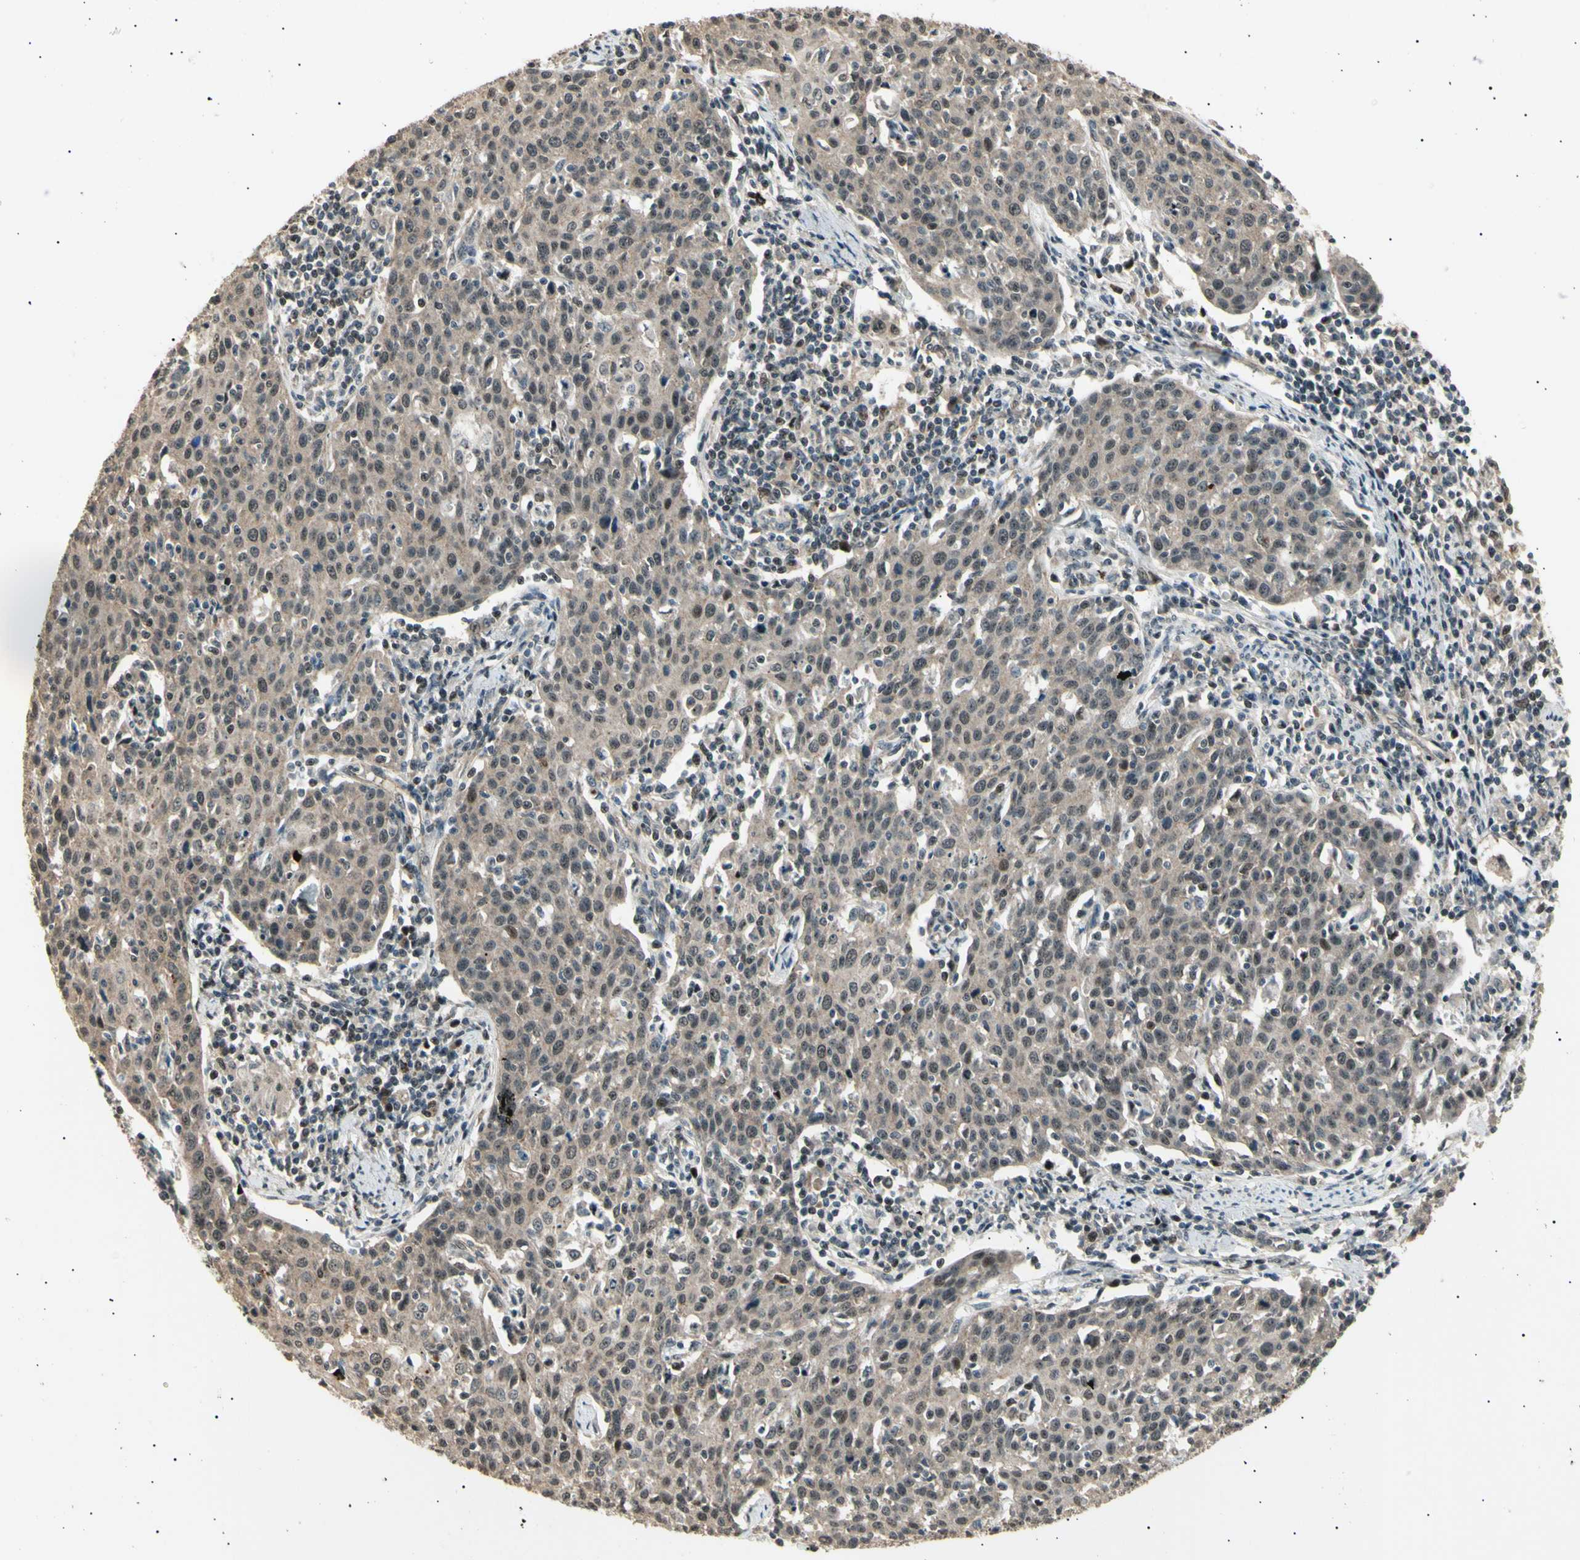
{"staining": {"intensity": "weak", "quantity": ">75%", "location": "cytoplasmic/membranous"}, "tissue": "cervical cancer", "cell_type": "Tumor cells", "image_type": "cancer", "snomed": [{"axis": "morphology", "description": "Squamous cell carcinoma, NOS"}, {"axis": "topography", "description": "Cervix"}], "caption": "Tumor cells reveal low levels of weak cytoplasmic/membranous expression in approximately >75% of cells in human cervical squamous cell carcinoma. Nuclei are stained in blue.", "gene": "NUAK2", "patient": {"sex": "female", "age": 38}}